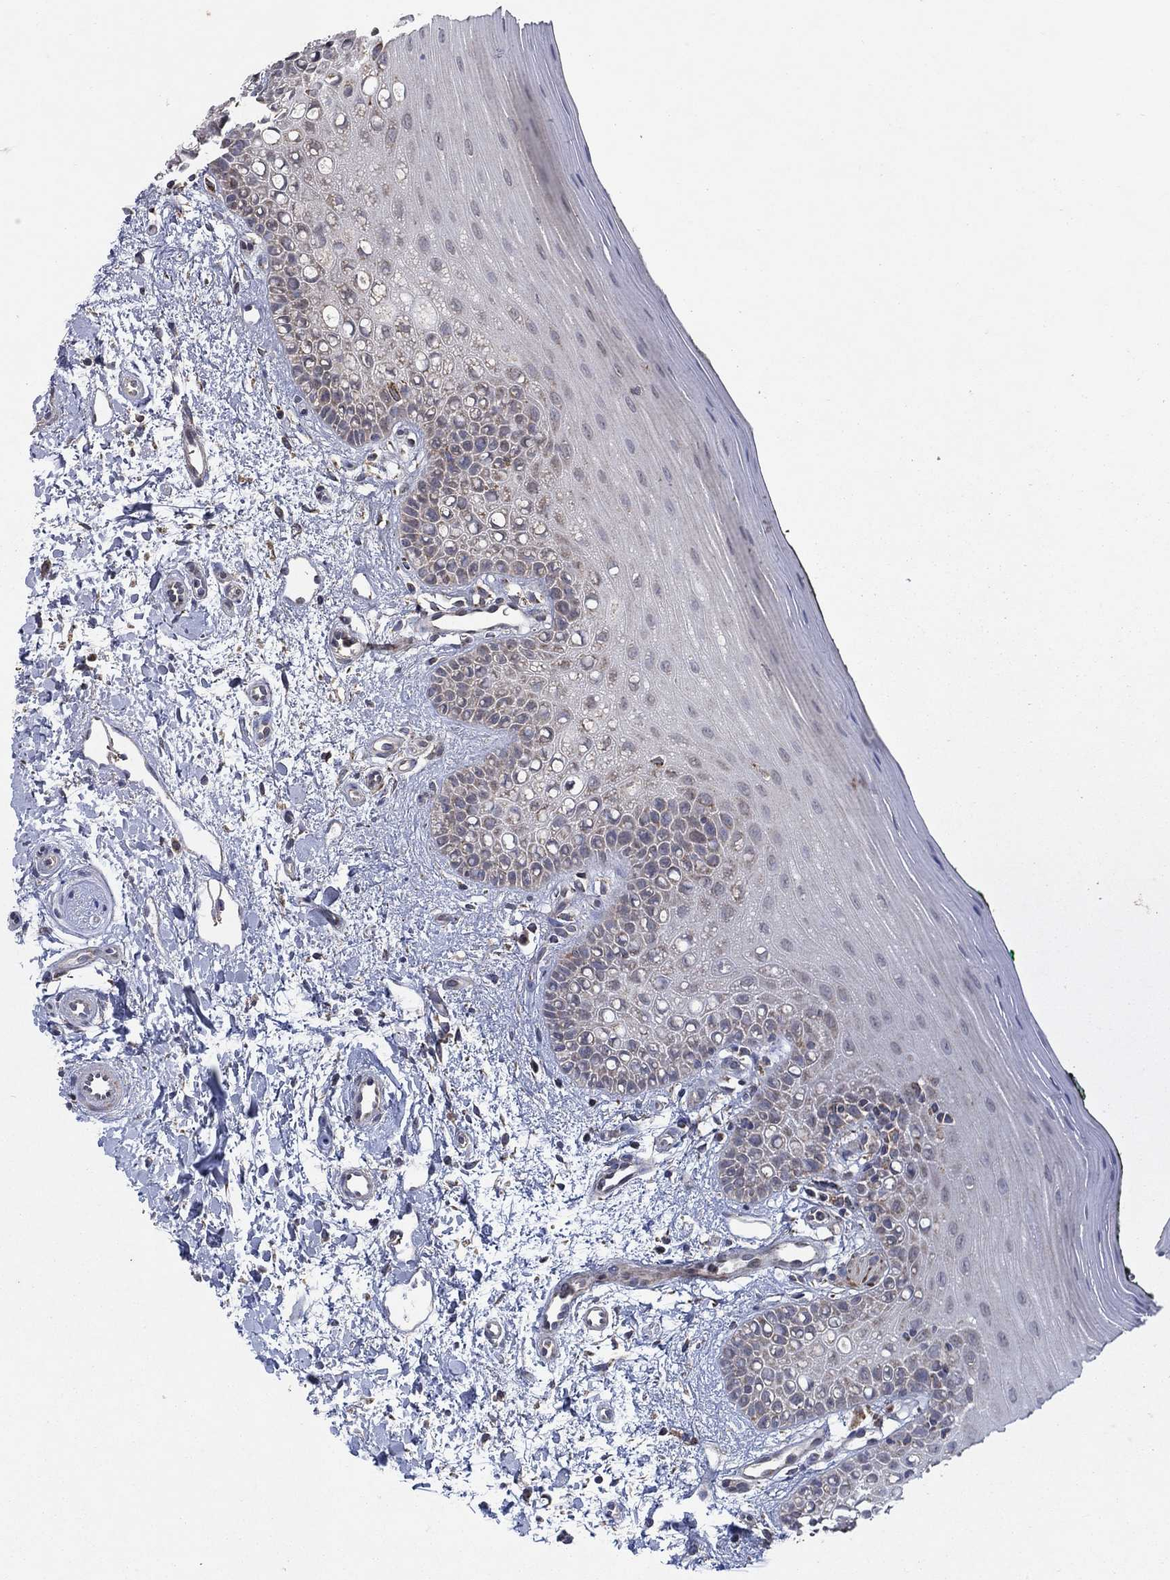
{"staining": {"intensity": "negative", "quantity": "none", "location": "none"}, "tissue": "oral mucosa", "cell_type": "Squamous epithelial cells", "image_type": "normal", "snomed": [{"axis": "morphology", "description": "Normal tissue, NOS"}, {"axis": "topography", "description": "Oral tissue"}], "caption": "A high-resolution micrograph shows immunohistochemistry staining of normal oral mucosa, which shows no significant expression in squamous epithelial cells.", "gene": "DPH1", "patient": {"sex": "female", "age": 78}}